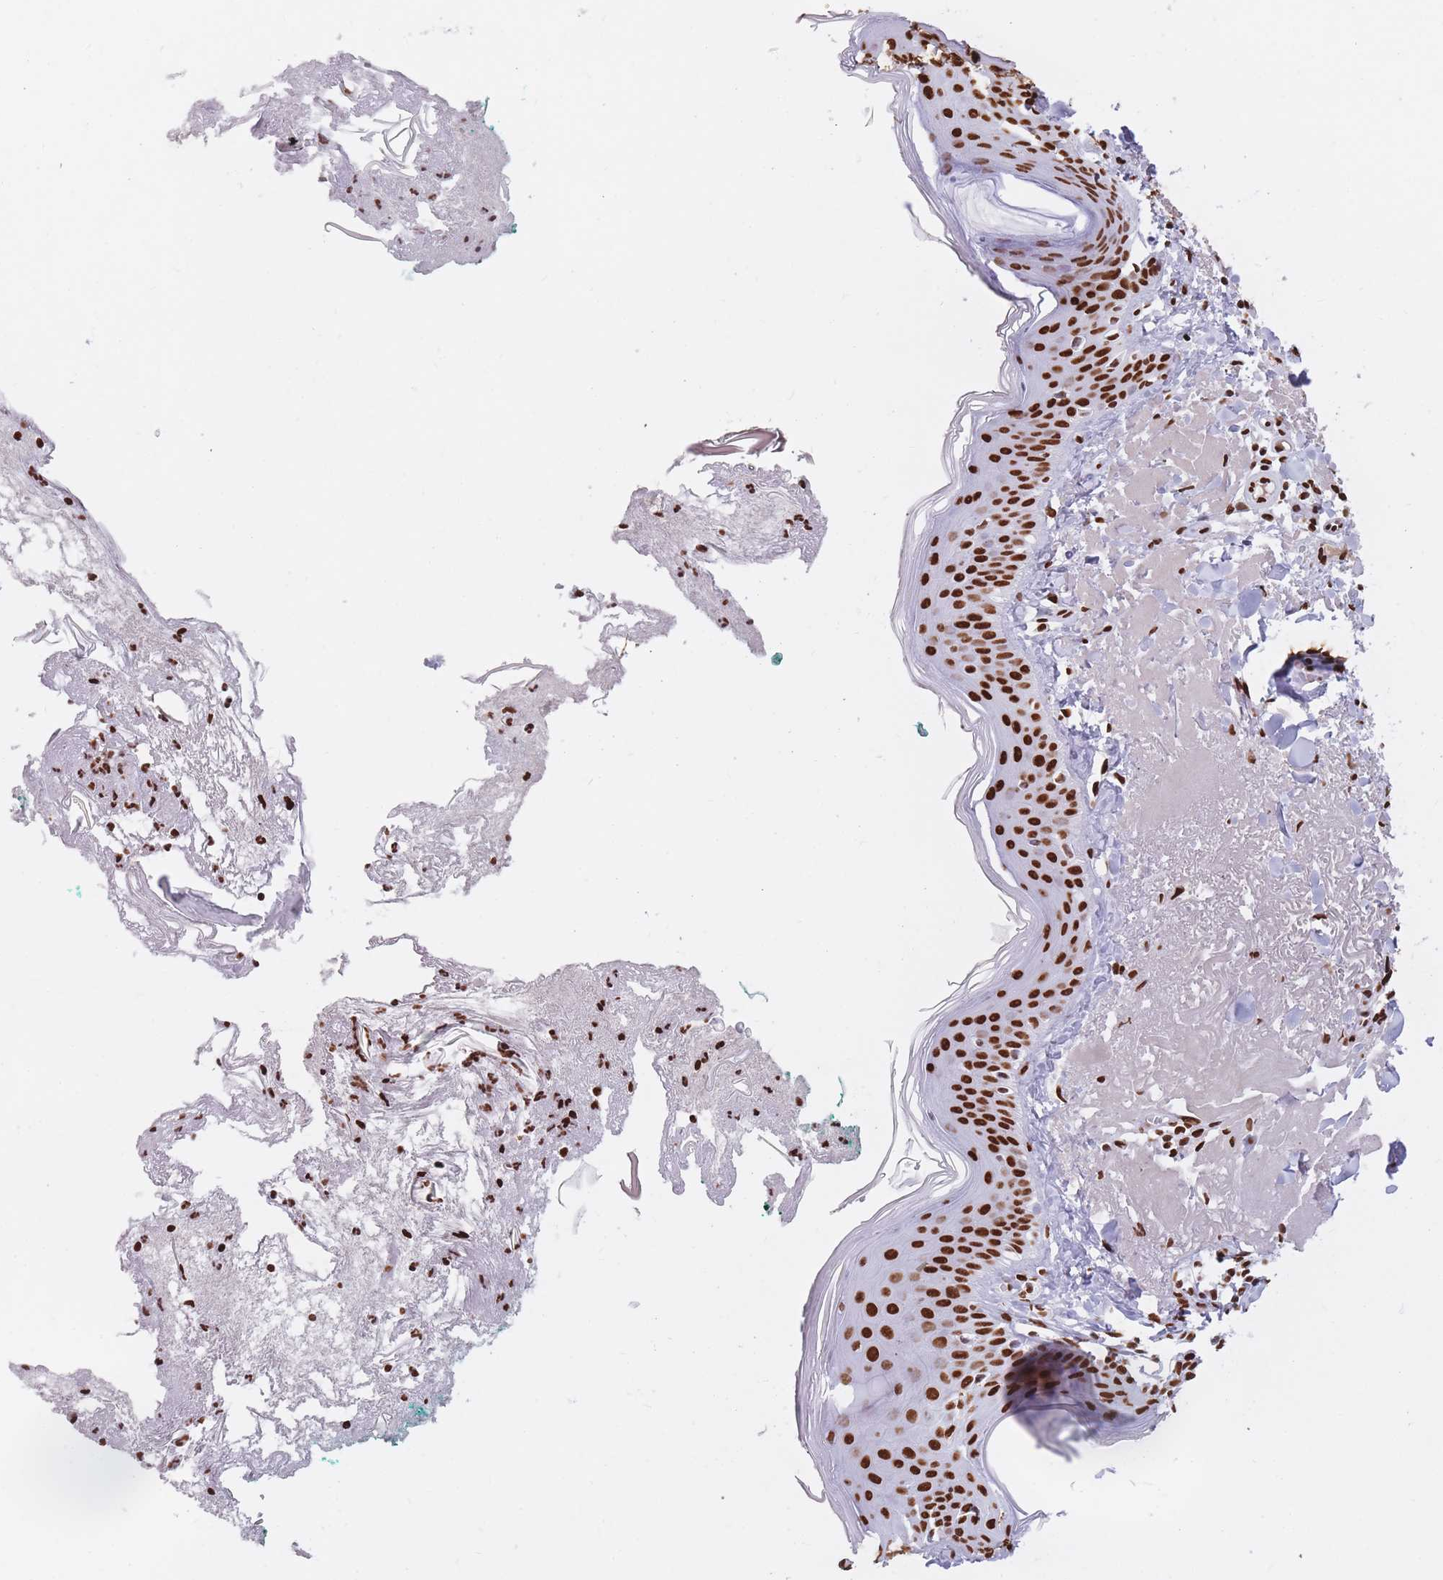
{"staining": {"intensity": "strong", "quantity": ">75%", "location": "nuclear"}, "tissue": "skin", "cell_type": "Fibroblasts", "image_type": "normal", "snomed": [{"axis": "morphology", "description": "Normal tissue, NOS"}, {"axis": "morphology", "description": "Malignant melanoma, NOS"}, {"axis": "topography", "description": "Skin"}], "caption": "Immunohistochemical staining of benign human skin demonstrates >75% levels of strong nuclear protein positivity in approximately >75% of fibroblasts. The protein of interest is shown in brown color, while the nuclei are stained blue.", "gene": "HNRNPUL1", "patient": {"sex": "male", "age": 80}}